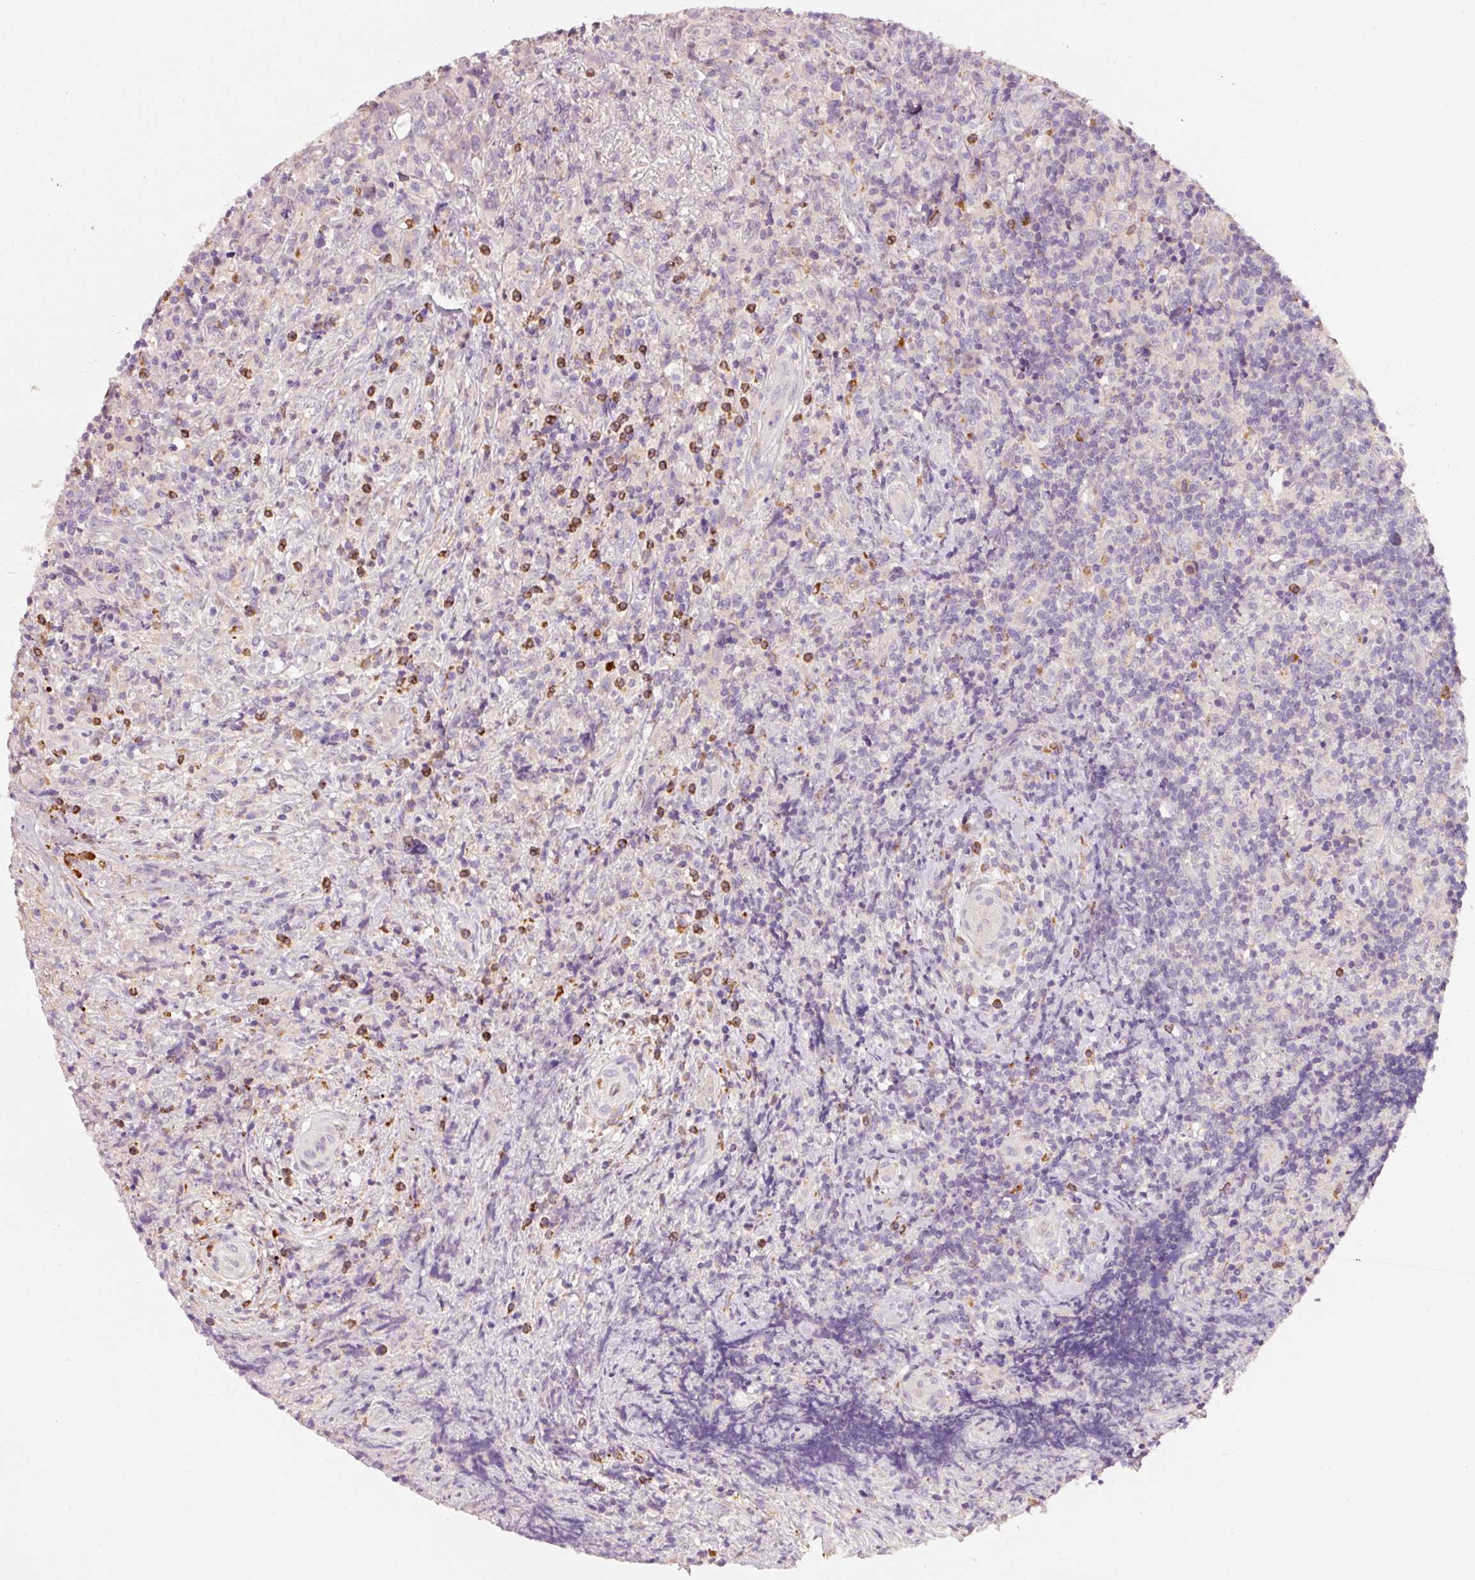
{"staining": {"intensity": "negative", "quantity": "none", "location": "none"}, "tissue": "lymphoma", "cell_type": "Tumor cells", "image_type": "cancer", "snomed": [{"axis": "morphology", "description": "Hodgkin's disease, NOS"}, {"axis": "topography", "description": "Lymph node"}], "caption": "This is an IHC image of human lymphoma. There is no expression in tumor cells.", "gene": "KLHL21", "patient": {"sex": "female", "age": 18}}